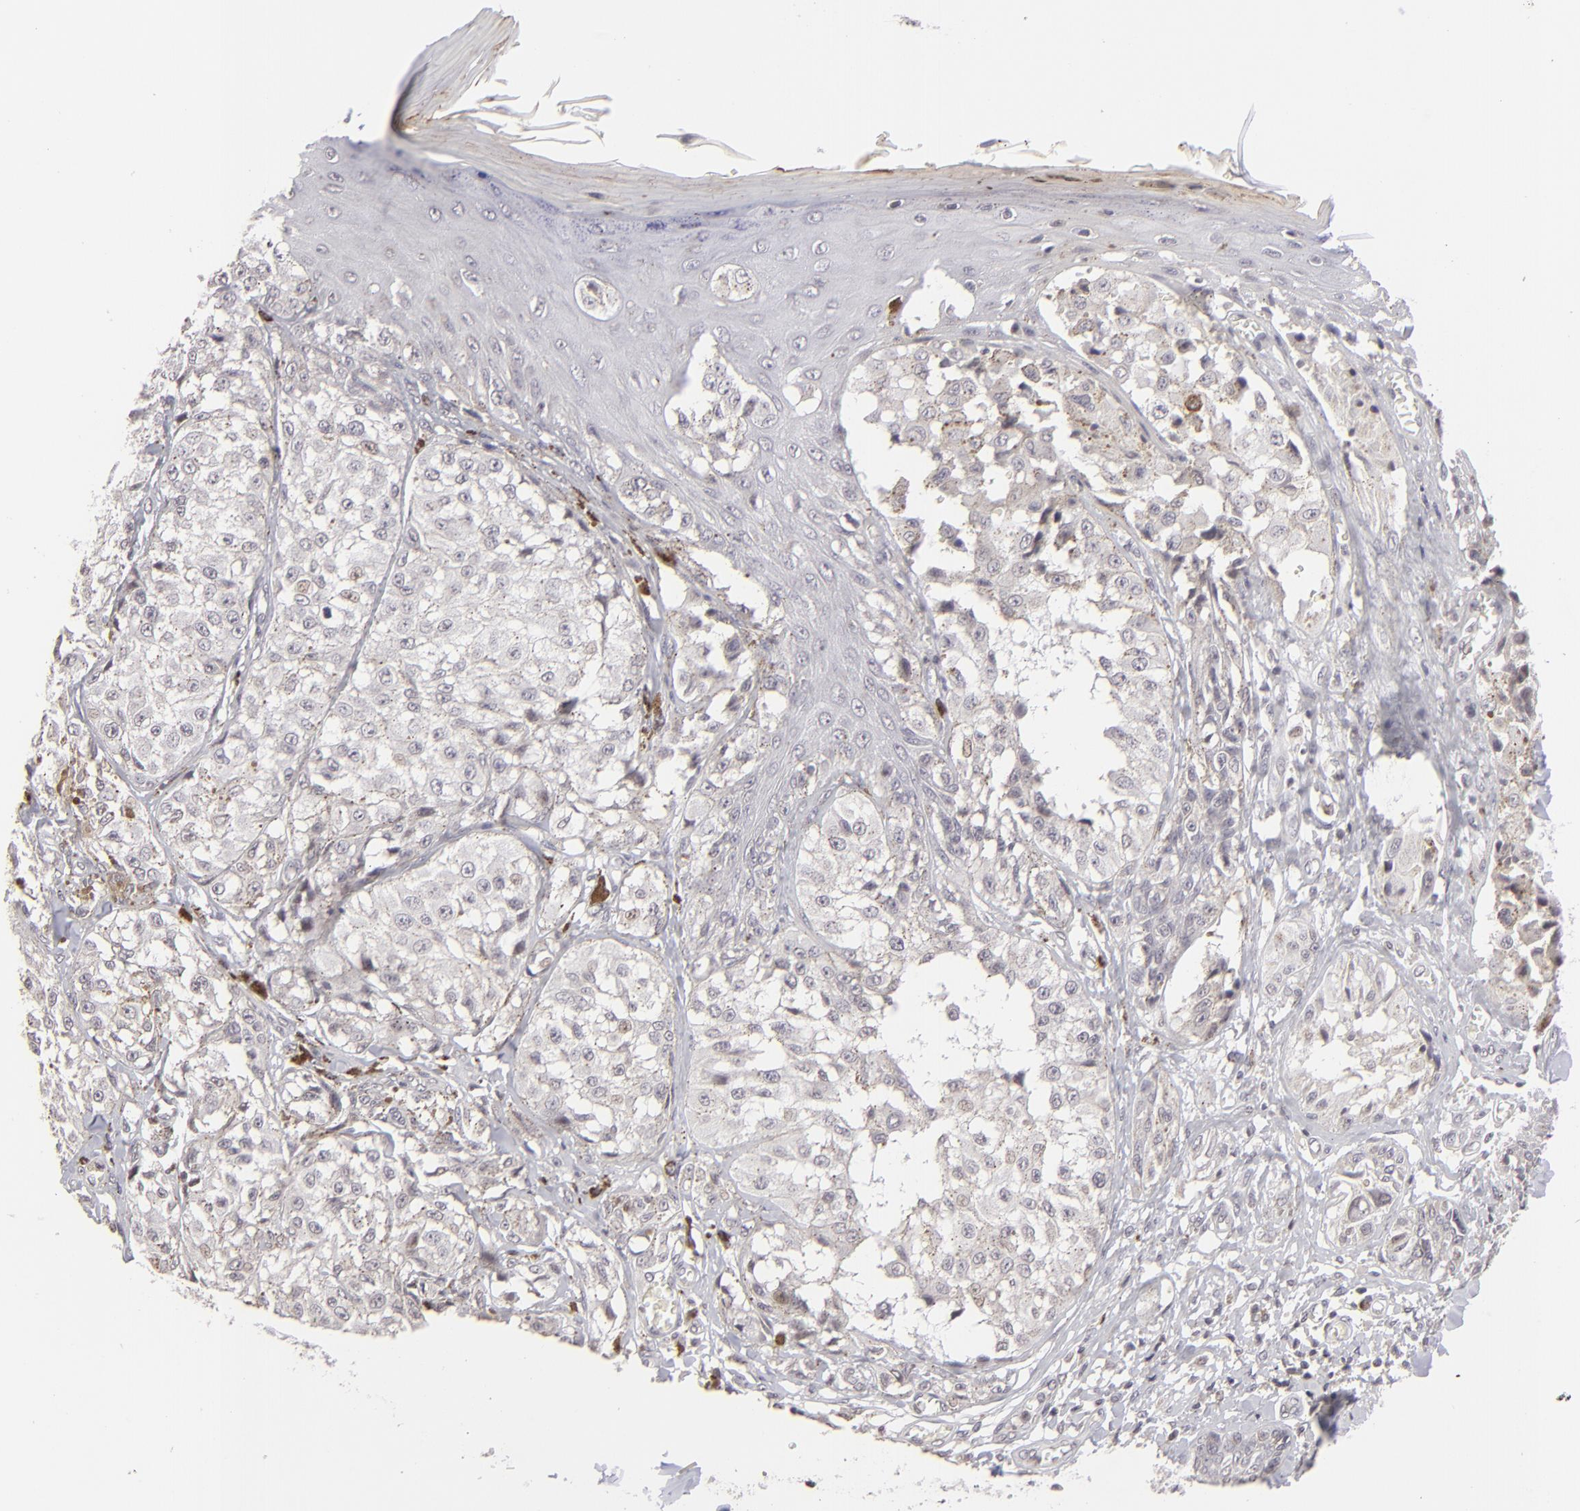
{"staining": {"intensity": "negative", "quantity": "none", "location": "none"}, "tissue": "melanoma", "cell_type": "Tumor cells", "image_type": "cancer", "snomed": [{"axis": "morphology", "description": "Malignant melanoma, NOS"}, {"axis": "topography", "description": "Skin"}], "caption": "This is an IHC micrograph of human malignant melanoma. There is no positivity in tumor cells.", "gene": "CLDN2", "patient": {"sex": "female", "age": 82}}